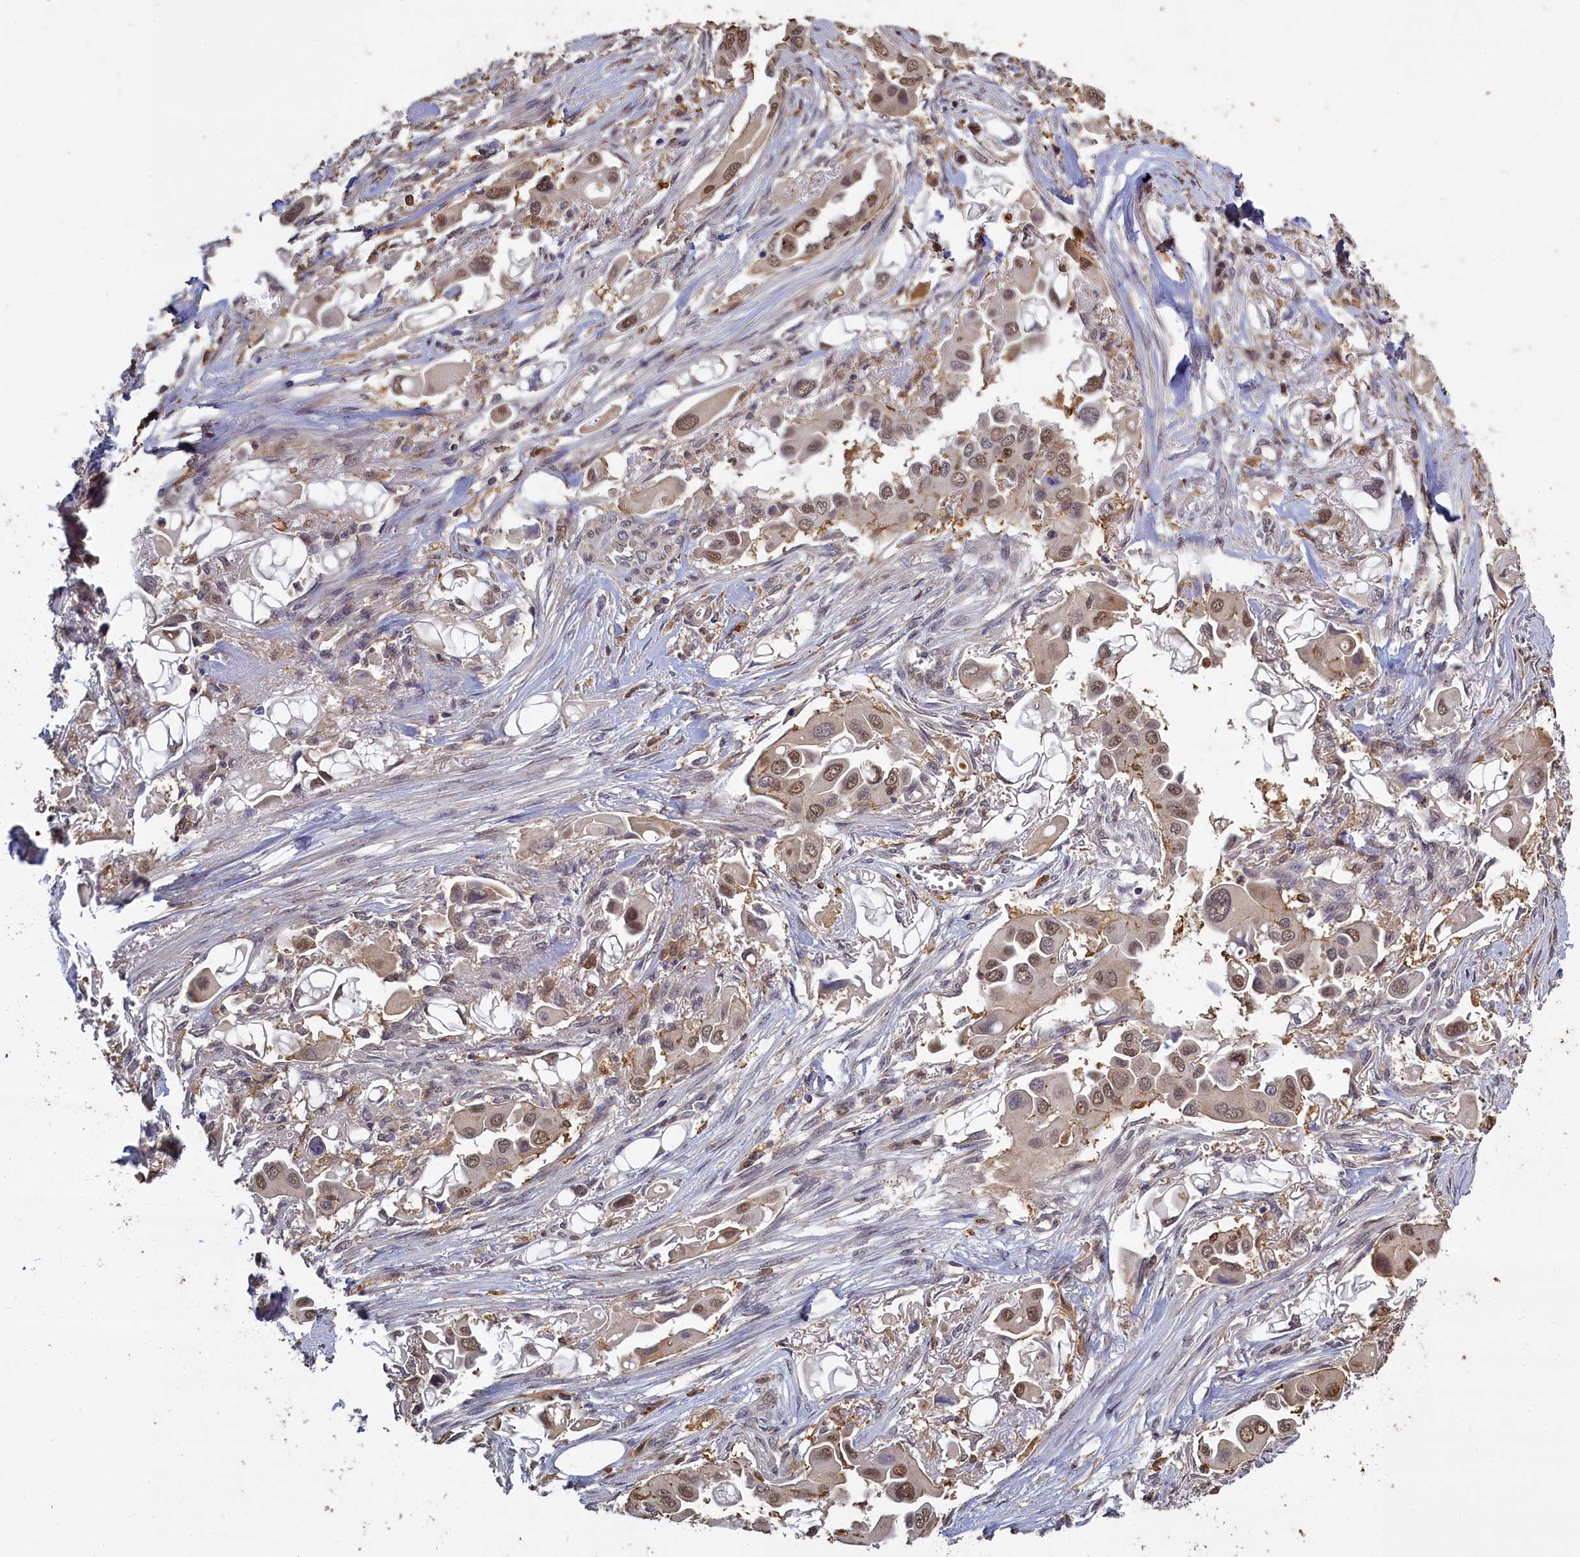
{"staining": {"intensity": "moderate", "quantity": "25%-75%", "location": "nuclear"}, "tissue": "lung cancer", "cell_type": "Tumor cells", "image_type": "cancer", "snomed": [{"axis": "morphology", "description": "Adenocarcinoma, NOS"}, {"axis": "topography", "description": "Lung"}], "caption": "Immunohistochemistry staining of adenocarcinoma (lung), which demonstrates medium levels of moderate nuclear expression in about 25%-75% of tumor cells indicating moderate nuclear protein staining. The staining was performed using DAB (3,3'-diaminobenzidine) (brown) for protein detection and nuclei were counterstained in hematoxylin (blue).", "gene": "UCHL3", "patient": {"sex": "female", "age": 76}}